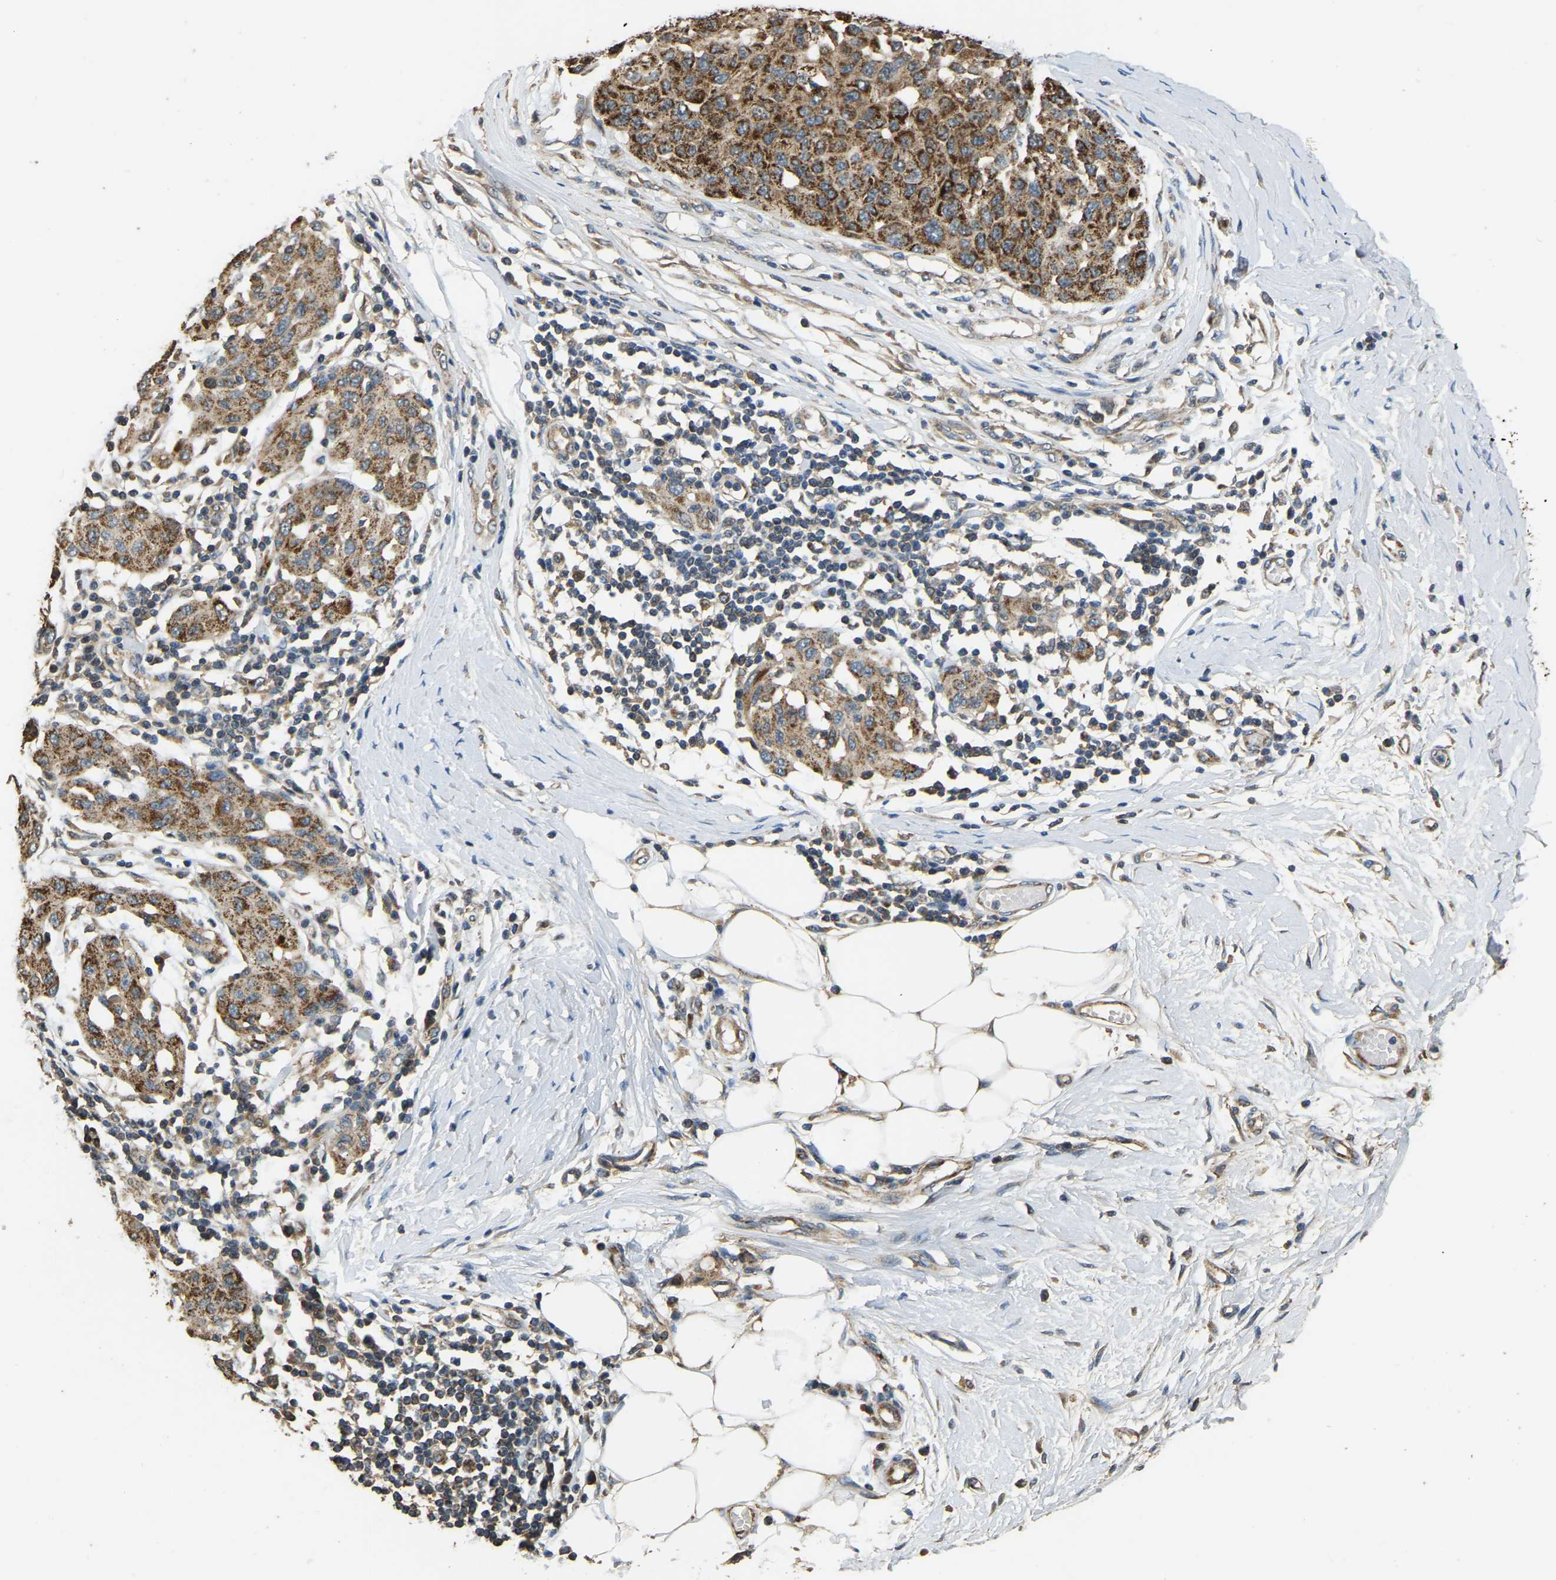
{"staining": {"intensity": "strong", "quantity": ">75%", "location": "cytoplasmic/membranous"}, "tissue": "melanoma", "cell_type": "Tumor cells", "image_type": "cancer", "snomed": [{"axis": "morphology", "description": "Normal tissue, NOS"}, {"axis": "morphology", "description": "Malignant melanoma, NOS"}, {"axis": "topography", "description": "Skin"}], "caption": "This is an image of IHC staining of malignant melanoma, which shows strong positivity in the cytoplasmic/membranous of tumor cells.", "gene": "TUFM", "patient": {"sex": "male", "age": 62}}